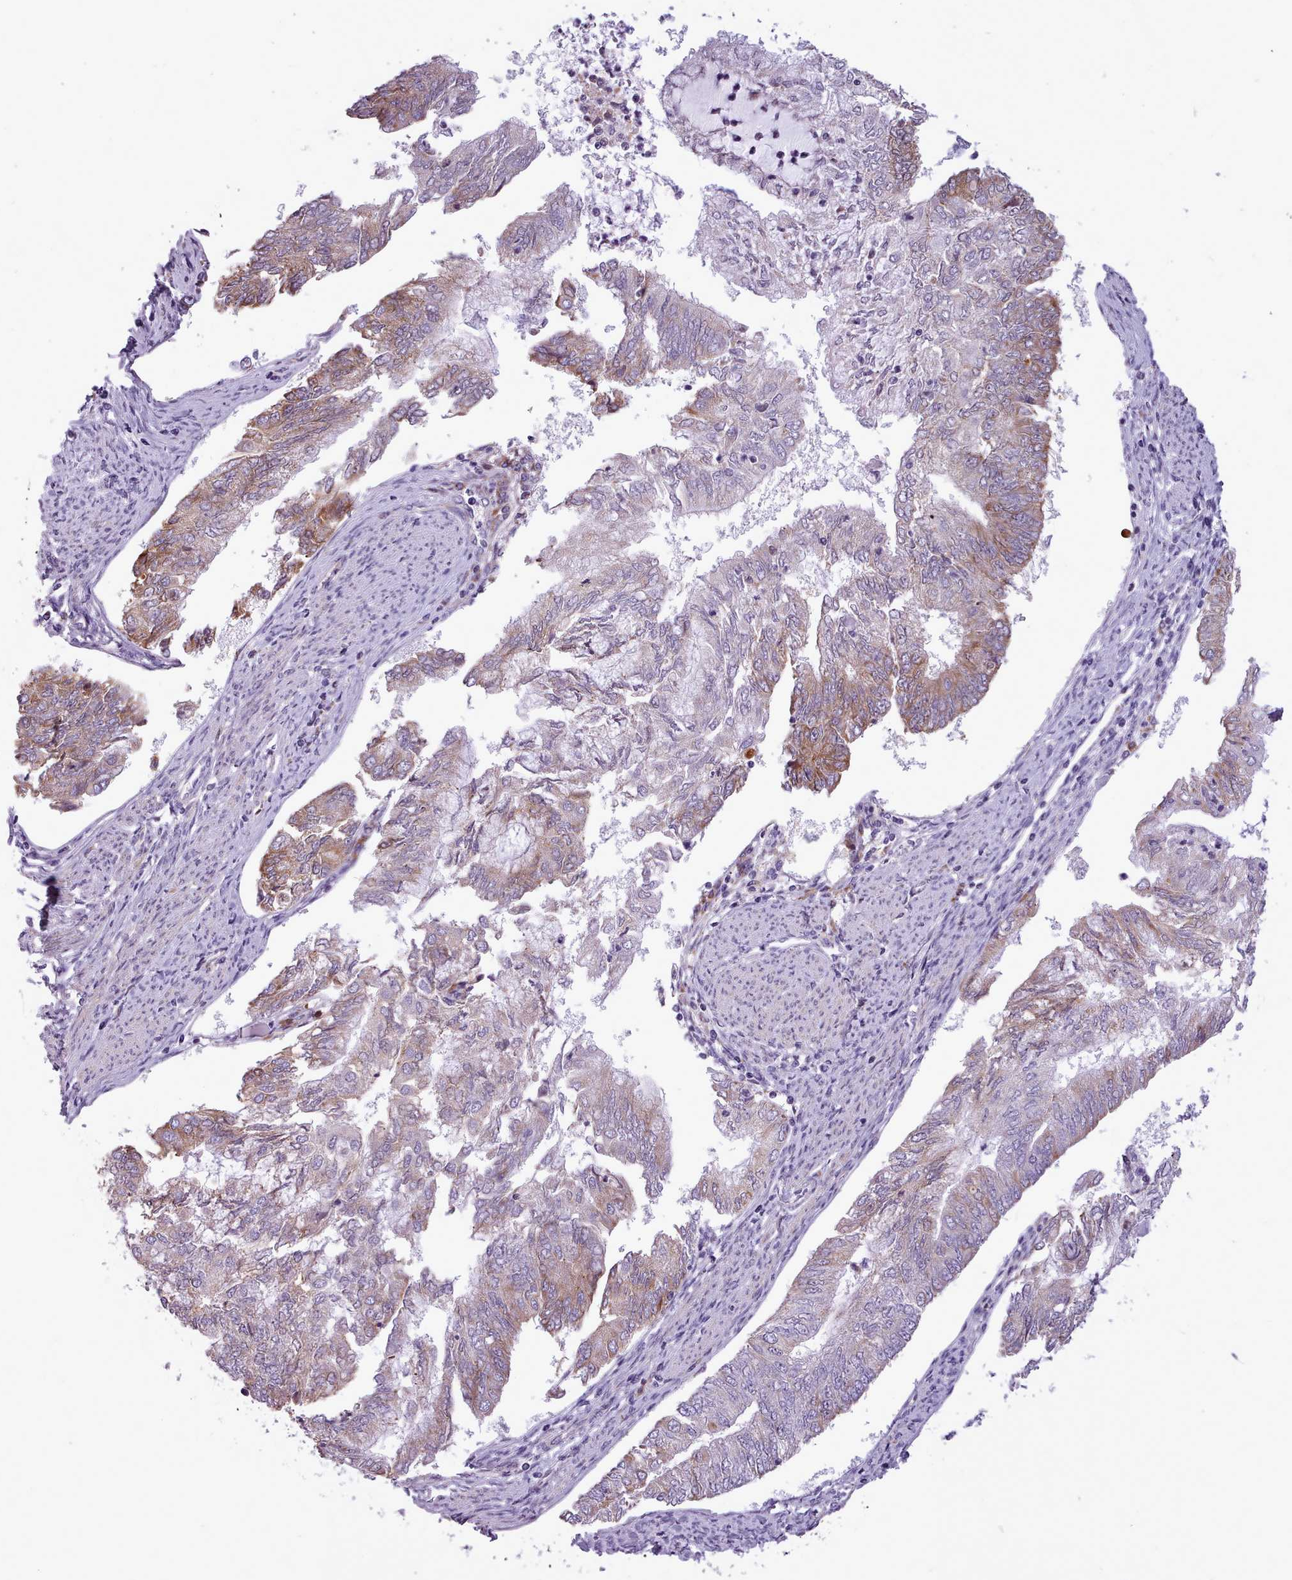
{"staining": {"intensity": "moderate", "quantity": "25%-75%", "location": "cytoplasmic/membranous"}, "tissue": "endometrial cancer", "cell_type": "Tumor cells", "image_type": "cancer", "snomed": [{"axis": "morphology", "description": "Adenocarcinoma, NOS"}, {"axis": "topography", "description": "Endometrium"}], "caption": "A high-resolution histopathology image shows IHC staining of adenocarcinoma (endometrial), which reveals moderate cytoplasmic/membranous positivity in about 25%-75% of tumor cells. Nuclei are stained in blue.", "gene": "AVL9", "patient": {"sex": "female", "age": 68}}